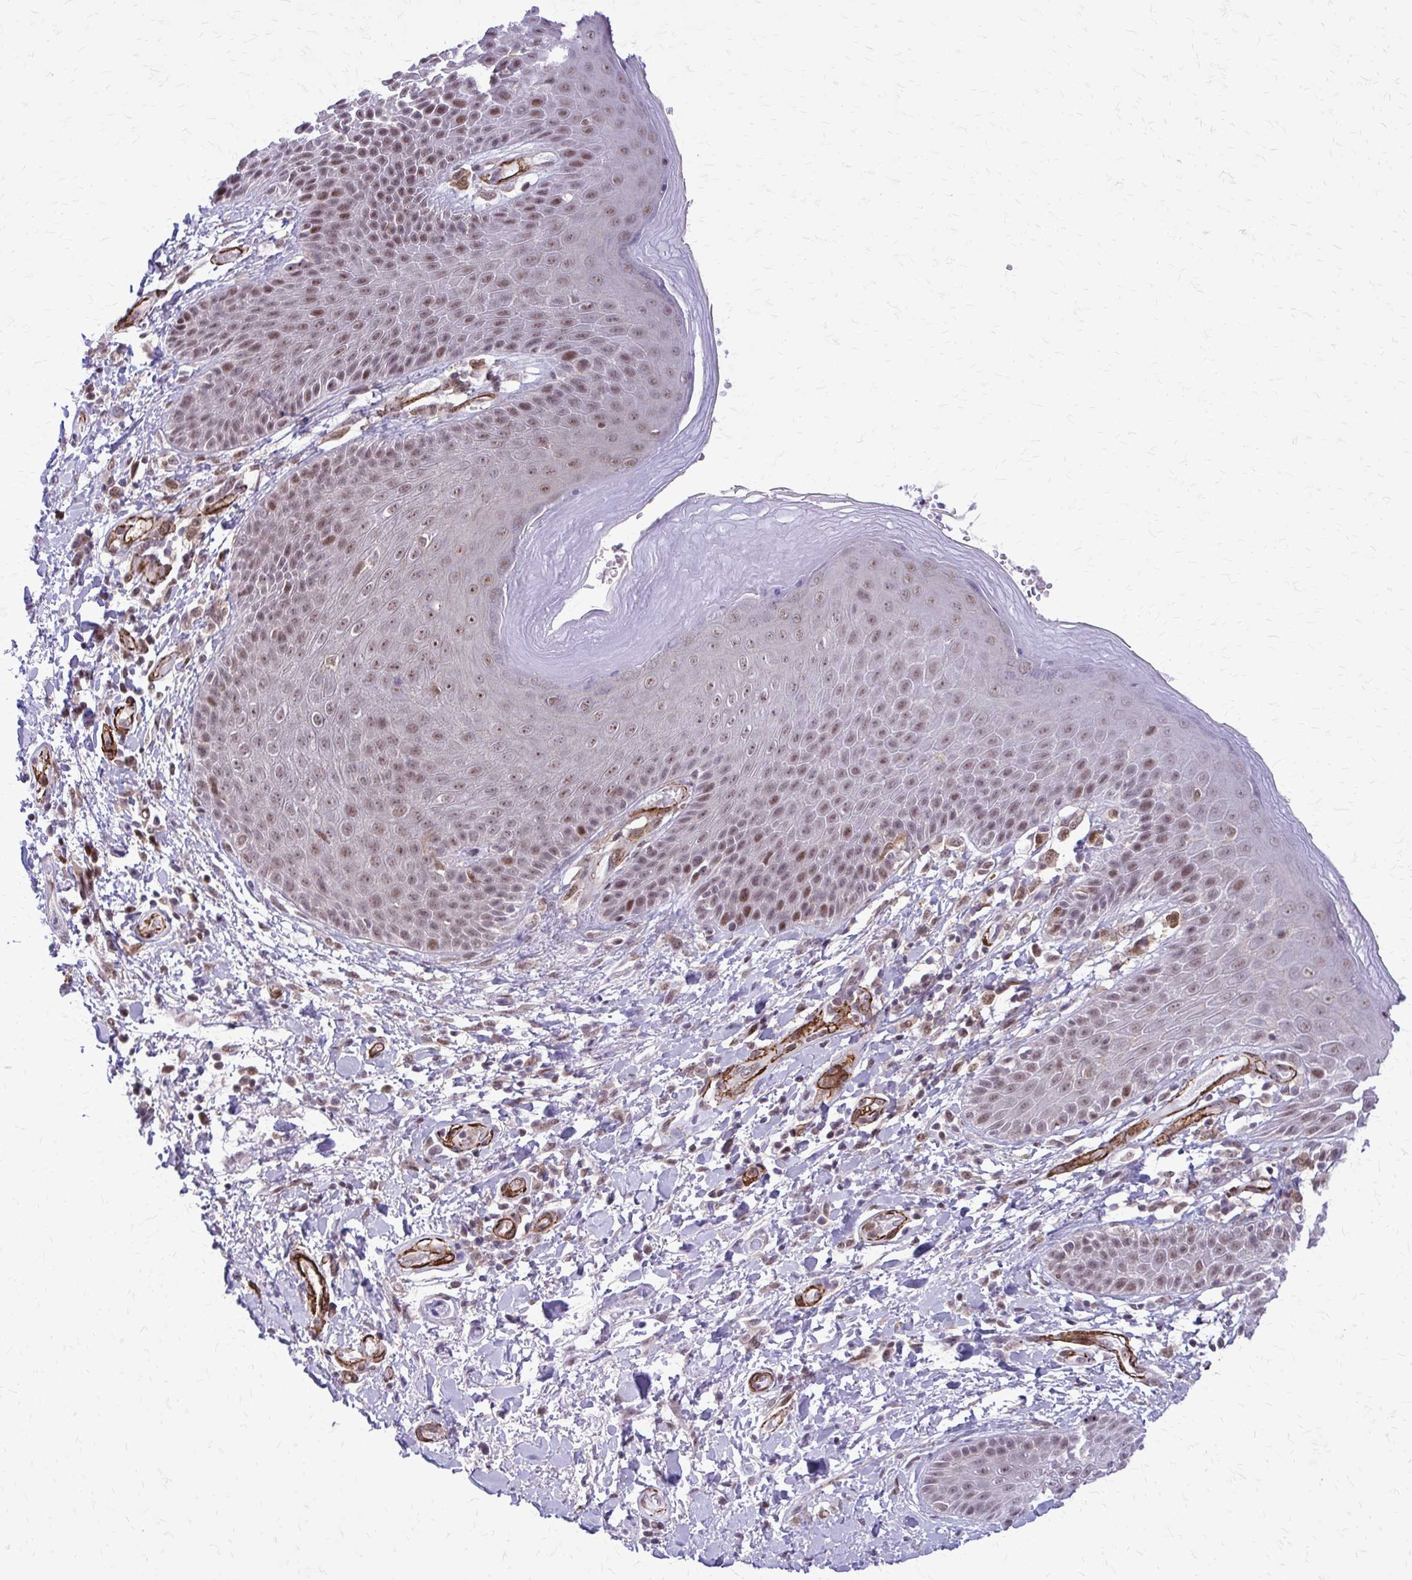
{"staining": {"intensity": "moderate", "quantity": "25%-75%", "location": "nuclear"}, "tissue": "skin", "cell_type": "Epidermal cells", "image_type": "normal", "snomed": [{"axis": "morphology", "description": "Normal tissue, NOS"}, {"axis": "topography", "description": "Anal"}, {"axis": "topography", "description": "Peripheral nerve tissue"}], "caption": "Protein staining reveals moderate nuclear expression in approximately 25%-75% of epidermal cells in benign skin.", "gene": "NRBF2", "patient": {"sex": "male", "age": 51}}